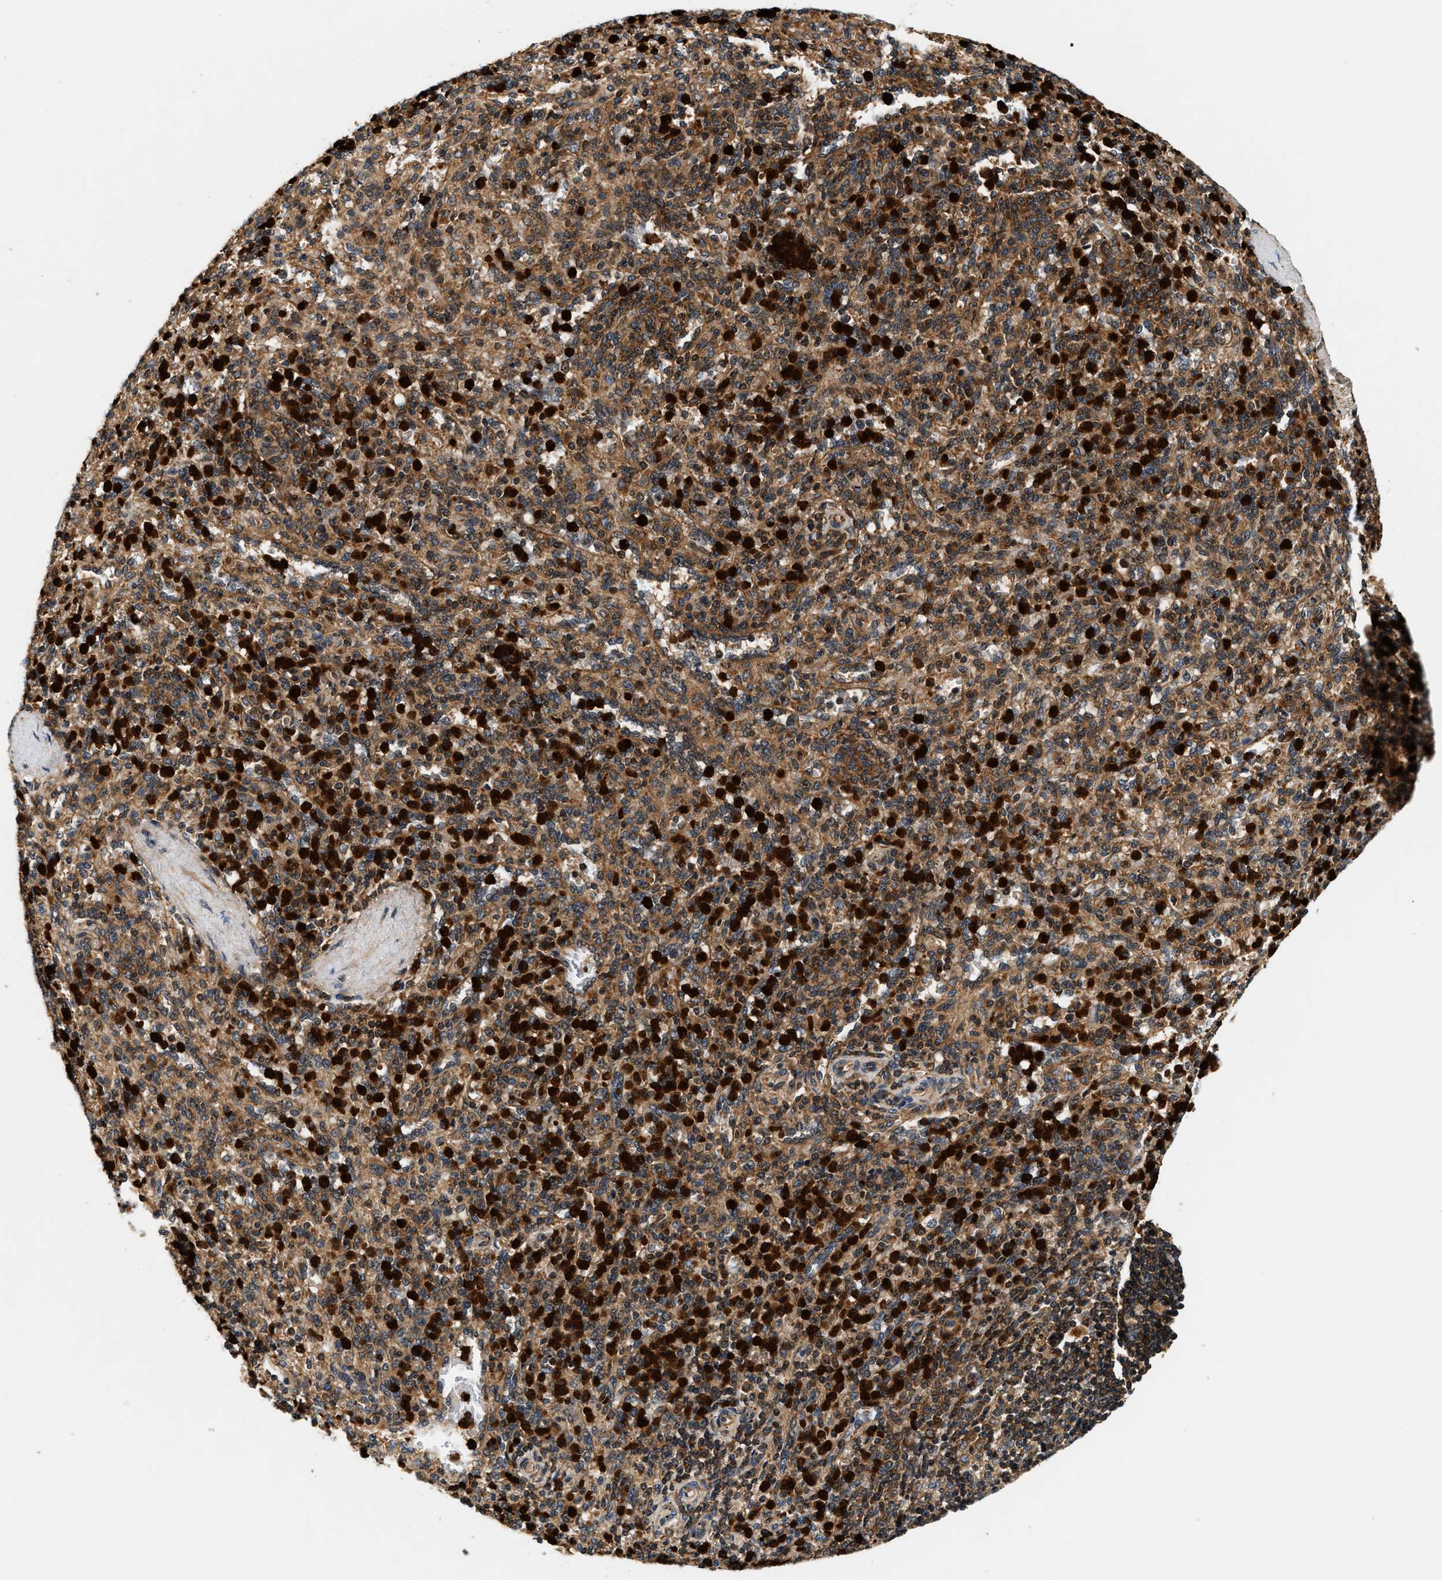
{"staining": {"intensity": "strong", "quantity": ">75%", "location": "cytoplasmic/membranous"}, "tissue": "spleen", "cell_type": "Cells in red pulp", "image_type": "normal", "snomed": [{"axis": "morphology", "description": "Normal tissue, NOS"}, {"axis": "topography", "description": "Spleen"}], "caption": "Spleen stained for a protein shows strong cytoplasmic/membranous positivity in cells in red pulp.", "gene": "SAMD9", "patient": {"sex": "male", "age": 36}}